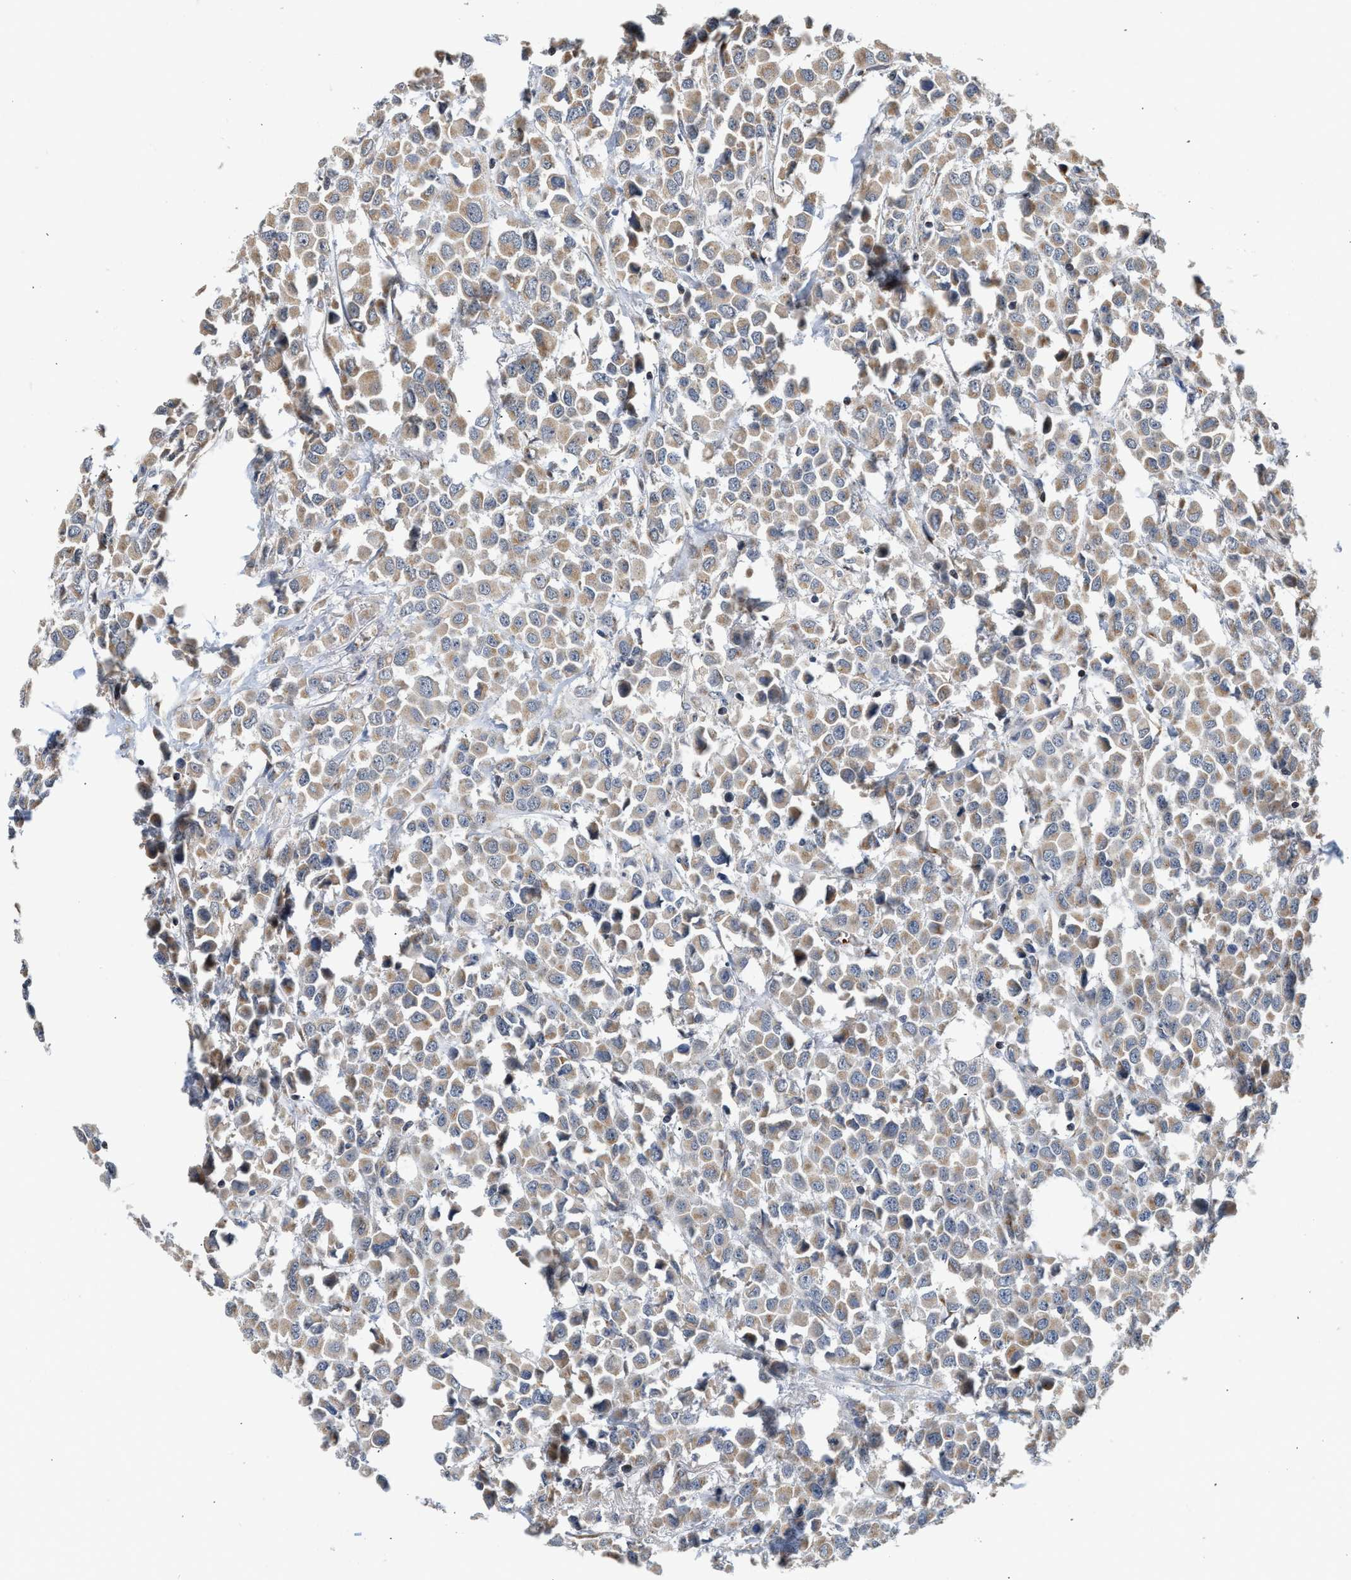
{"staining": {"intensity": "weak", "quantity": ">75%", "location": "cytoplasmic/membranous"}, "tissue": "breast cancer", "cell_type": "Tumor cells", "image_type": "cancer", "snomed": [{"axis": "morphology", "description": "Duct carcinoma"}, {"axis": "topography", "description": "Breast"}], "caption": "Human invasive ductal carcinoma (breast) stained for a protein (brown) displays weak cytoplasmic/membranous positive positivity in about >75% of tumor cells.", "gene": "PIM1", "patient": {"sex": "female", "age": 61}}